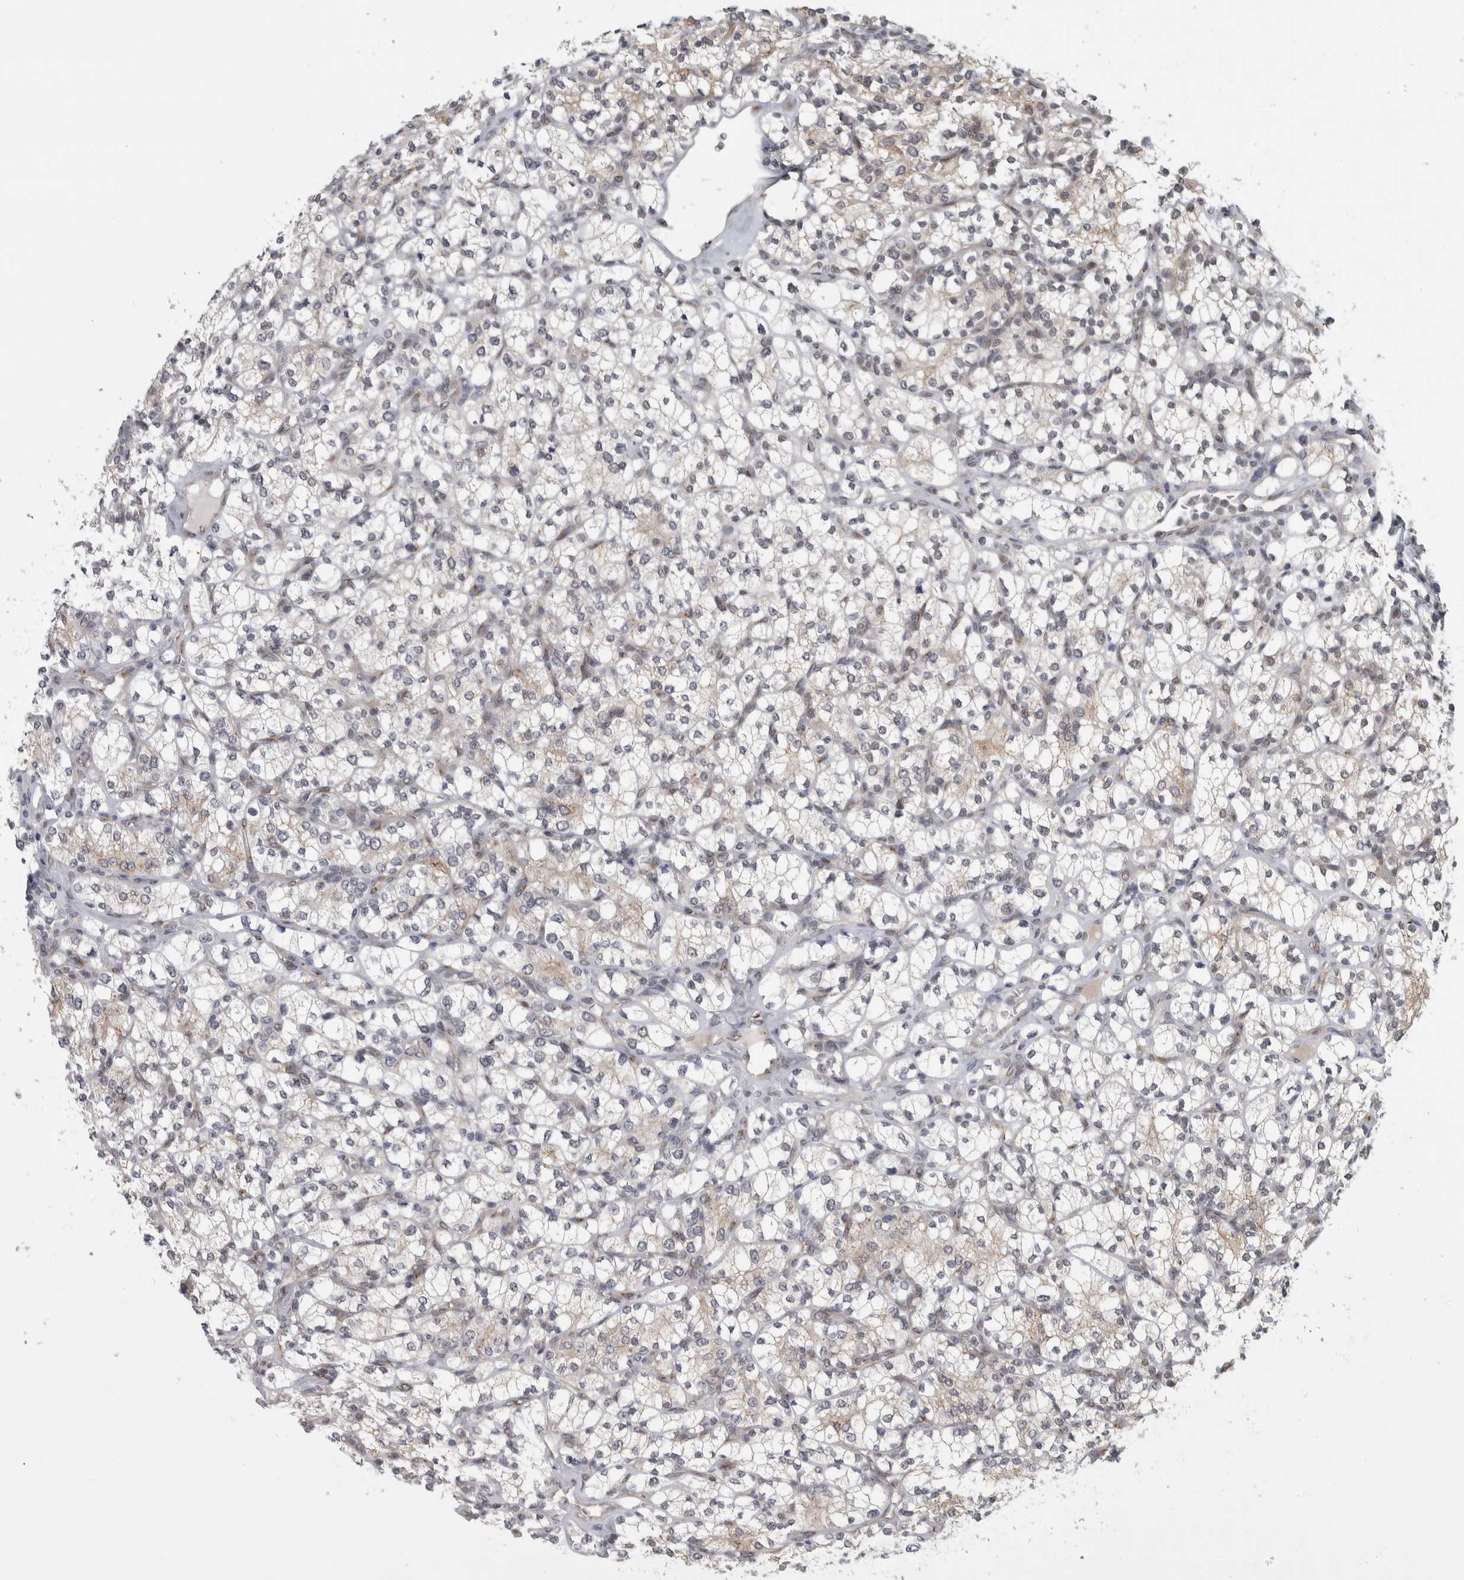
{"staining": {"intensity": "weak", "quantity": "25%-75%", "location": "cytoplasmic/membranous"}, "tissue": "renal cancer", "cell_type": "Tumor cells", "image_type": "cancer", "snomed": [{"axis": "morphology", "description": "Adenocarcinoma, NOS"}, {"axis": "topography", "description": "Kidney"}], "caption": "Immunohistochemistry of human renal cancer exhibits low levels of weak cytoplasmic/membranous positivity in about 25%-75% of tumor cells.", "gene": "ZMYND8", "patient": {"sex": "male", "age": 77}}